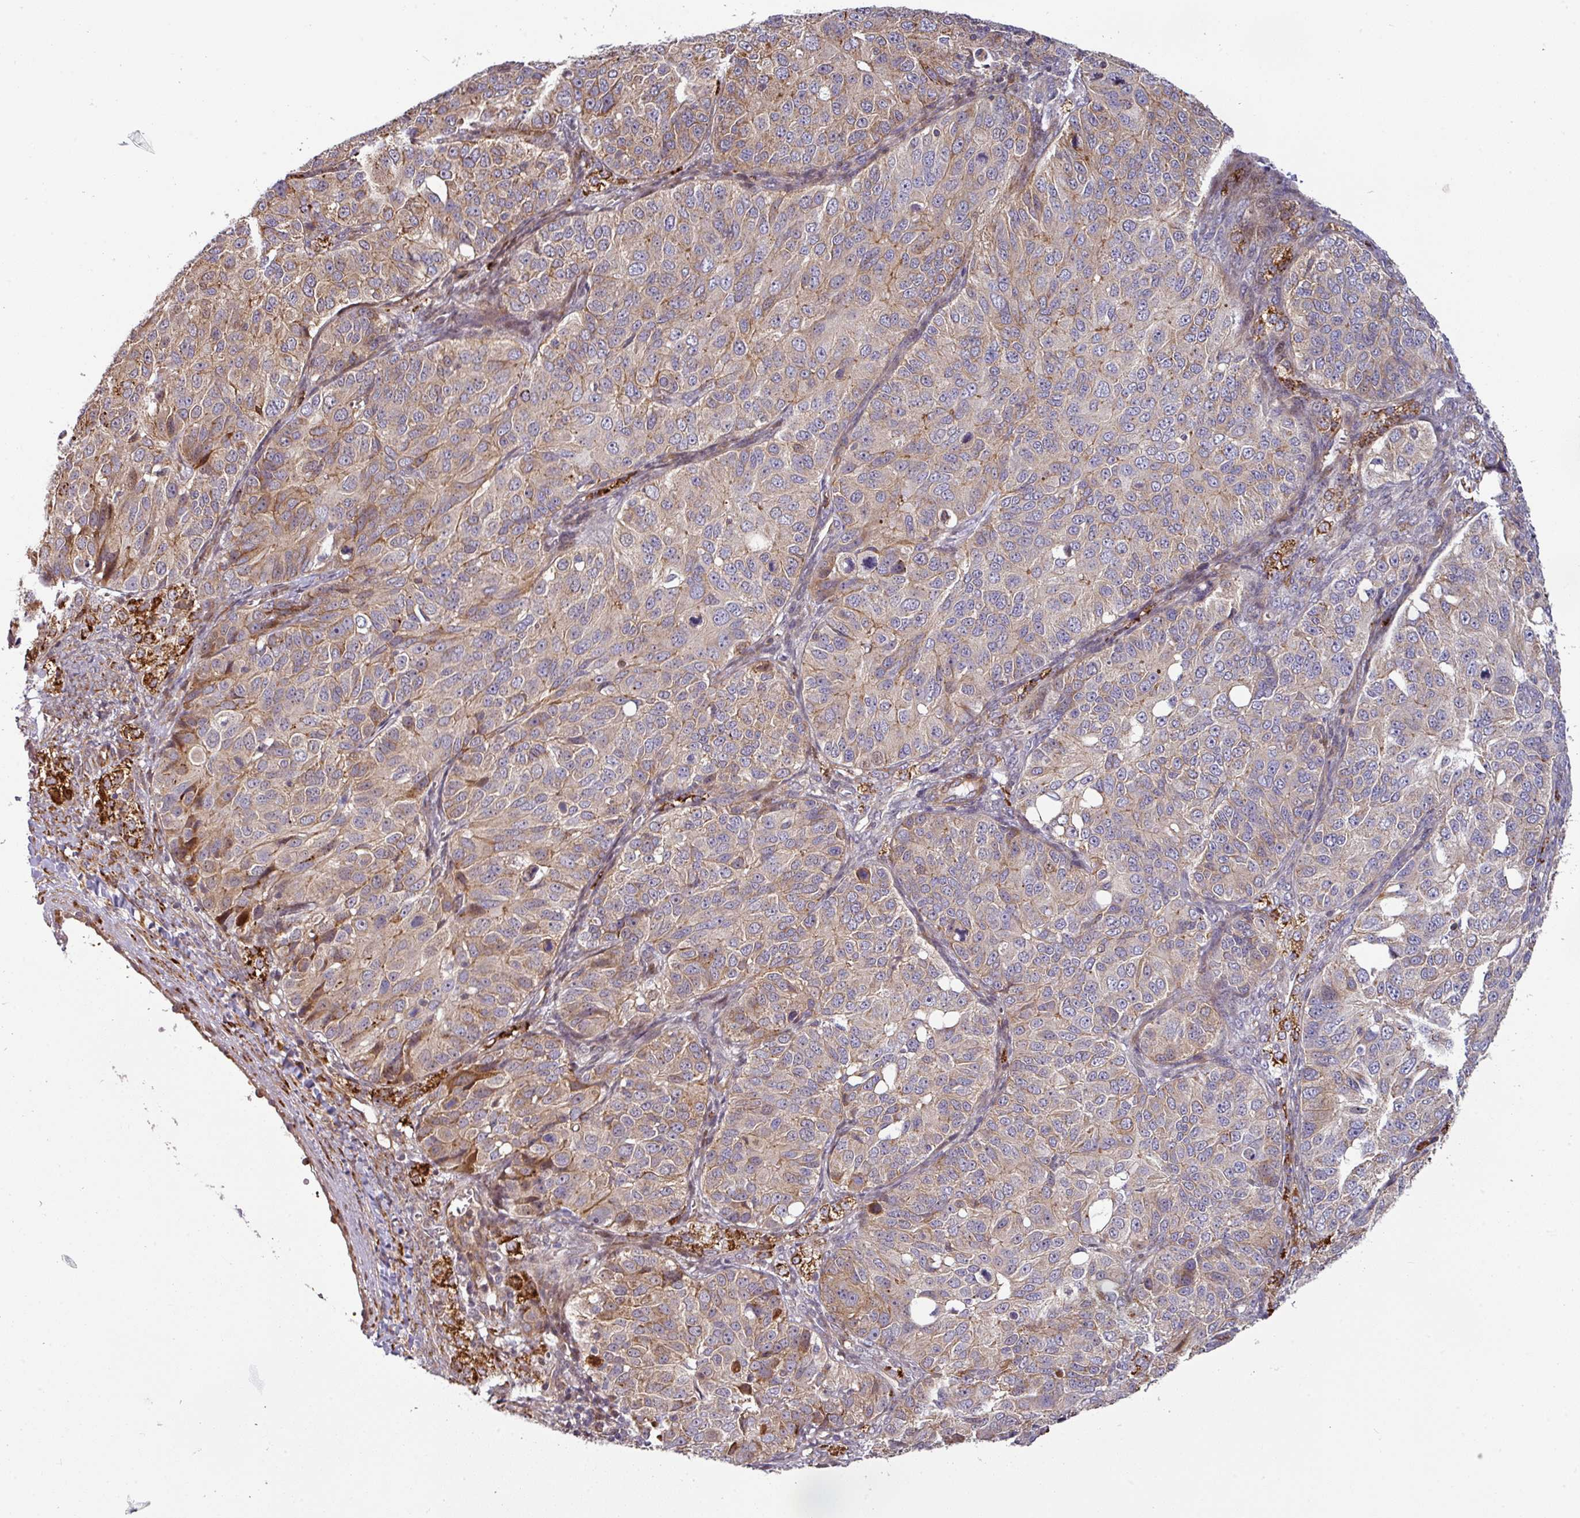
{"staining": {"intensity": "moderate", "quantity": "<25%", "location": "cytoplasmic/membranous"}, "tissue": "ovarian cancer", "cell_type": "Tumor cells", "image_type": "cancer", "snomed": [{"axis": "morphology", "description": "Carcinoma, endometroid"}, {"axis": "topography", "description": "Ovary"}], "caption": "This image shows endometroid carcinoma (ovarian) stained with immunohistochemistry (IHC) to label a protein in brown. The cytoplasmic/membranous of tumor cells show moderate positivity for the protein. Nuclei are counter-stained blue.", "gene": "CASP2", "patient": {"sex": "female", "age": 51}}